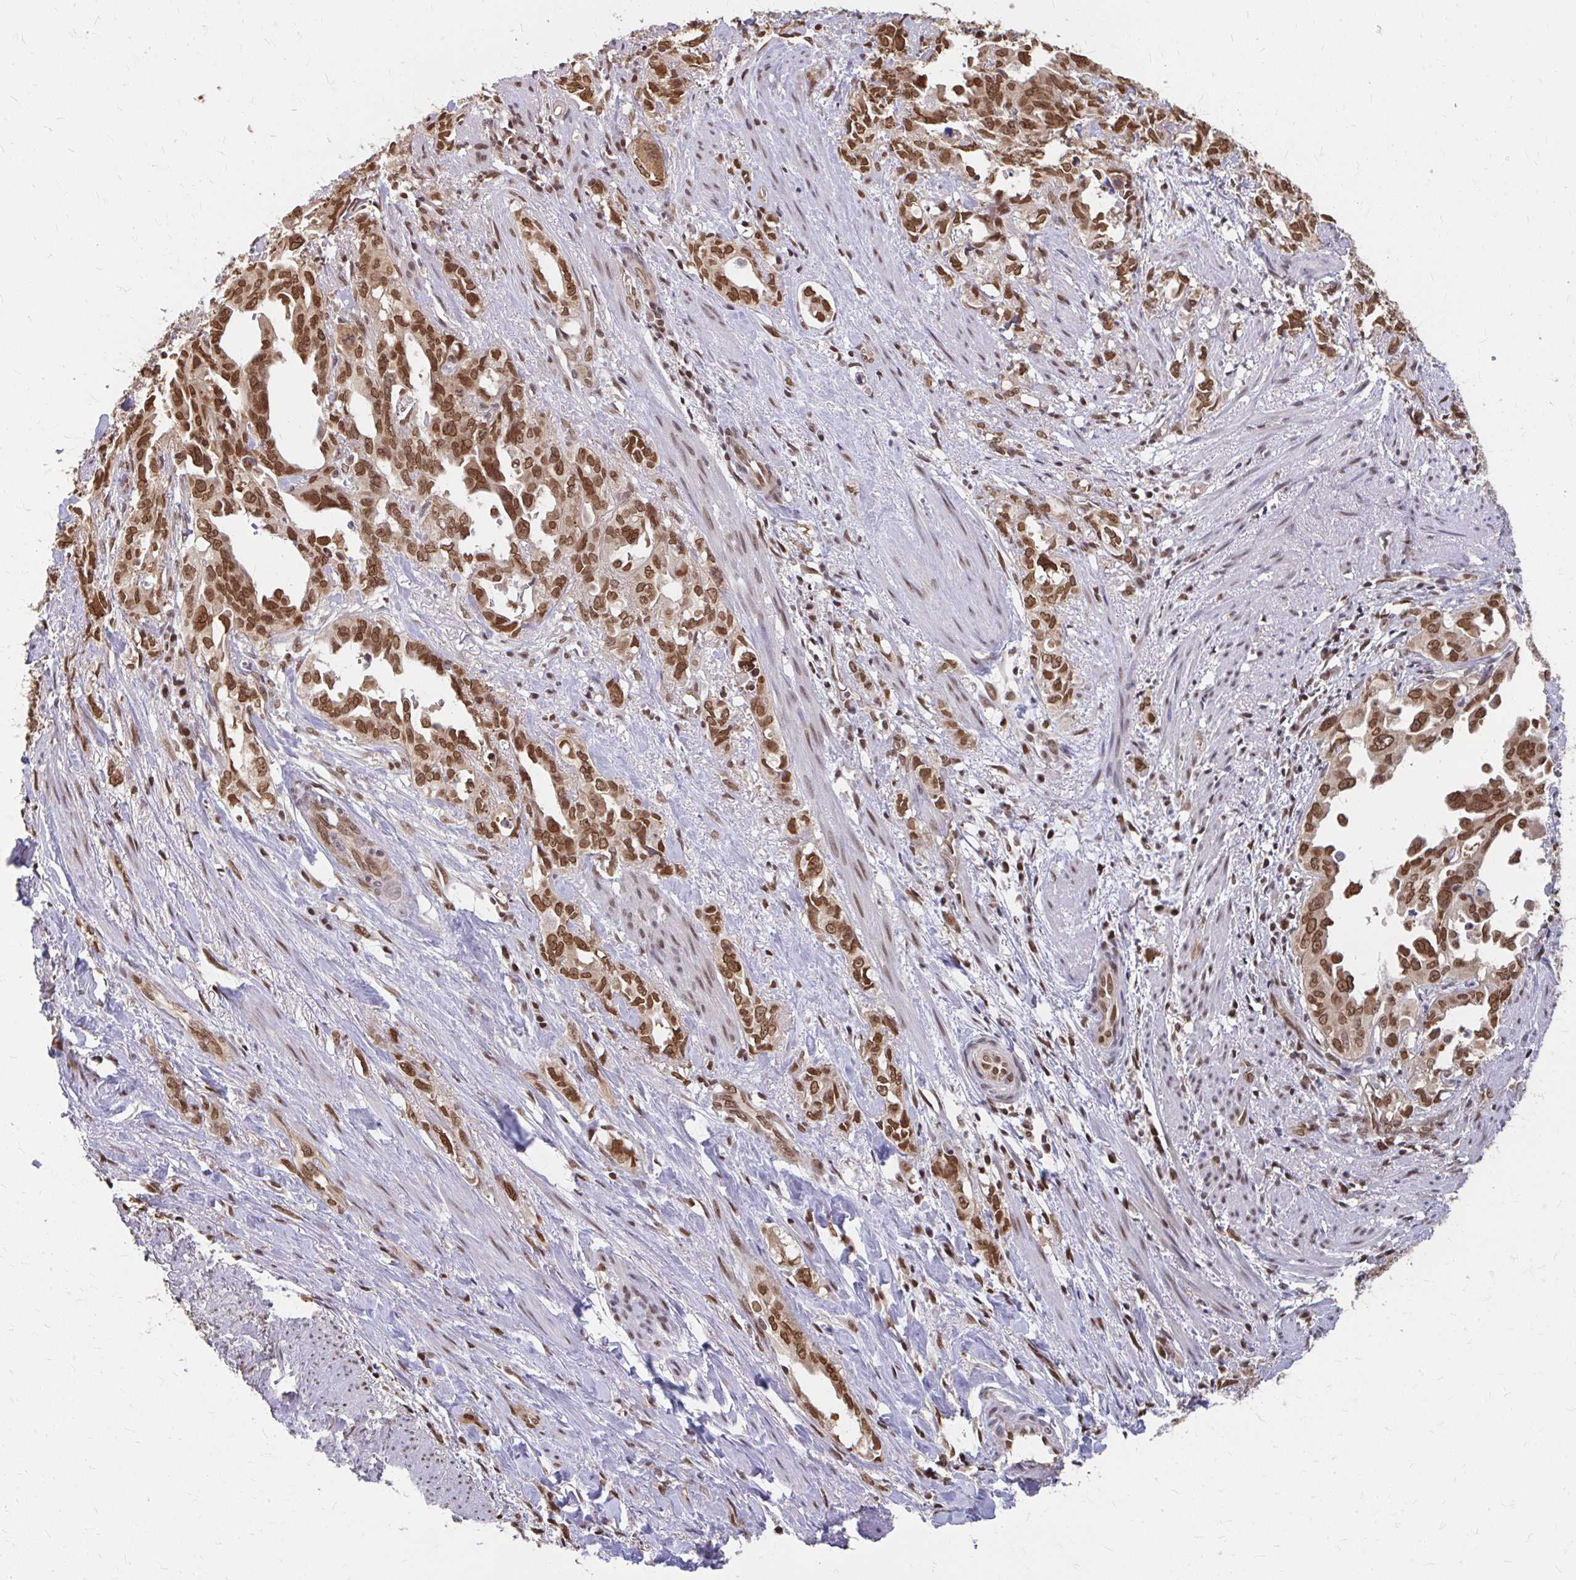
{"staining": {"intensity": "moderate", "quantity": ">75%", "location": "cytoplasmic/membranous,nuclear"}, "tissue": "endometrial cancer", "cell_type": "Tumor cells", "image_type": "cancer", "snomed": [{"axis": "morphology", "description": "Adenocarcinoma, NOS"}, {"axis": "topography", "description": "Endometrium"}], "caption": "Immunohistochemical staining of human adenocarcinoma (endometrial) displays medium levels of moderate cytoplasmic/membranous and nuclear protein positivity in about >75% of tumor cells.", "gene": "XPO1", "patient": {"sex": "female", "age": 65}}